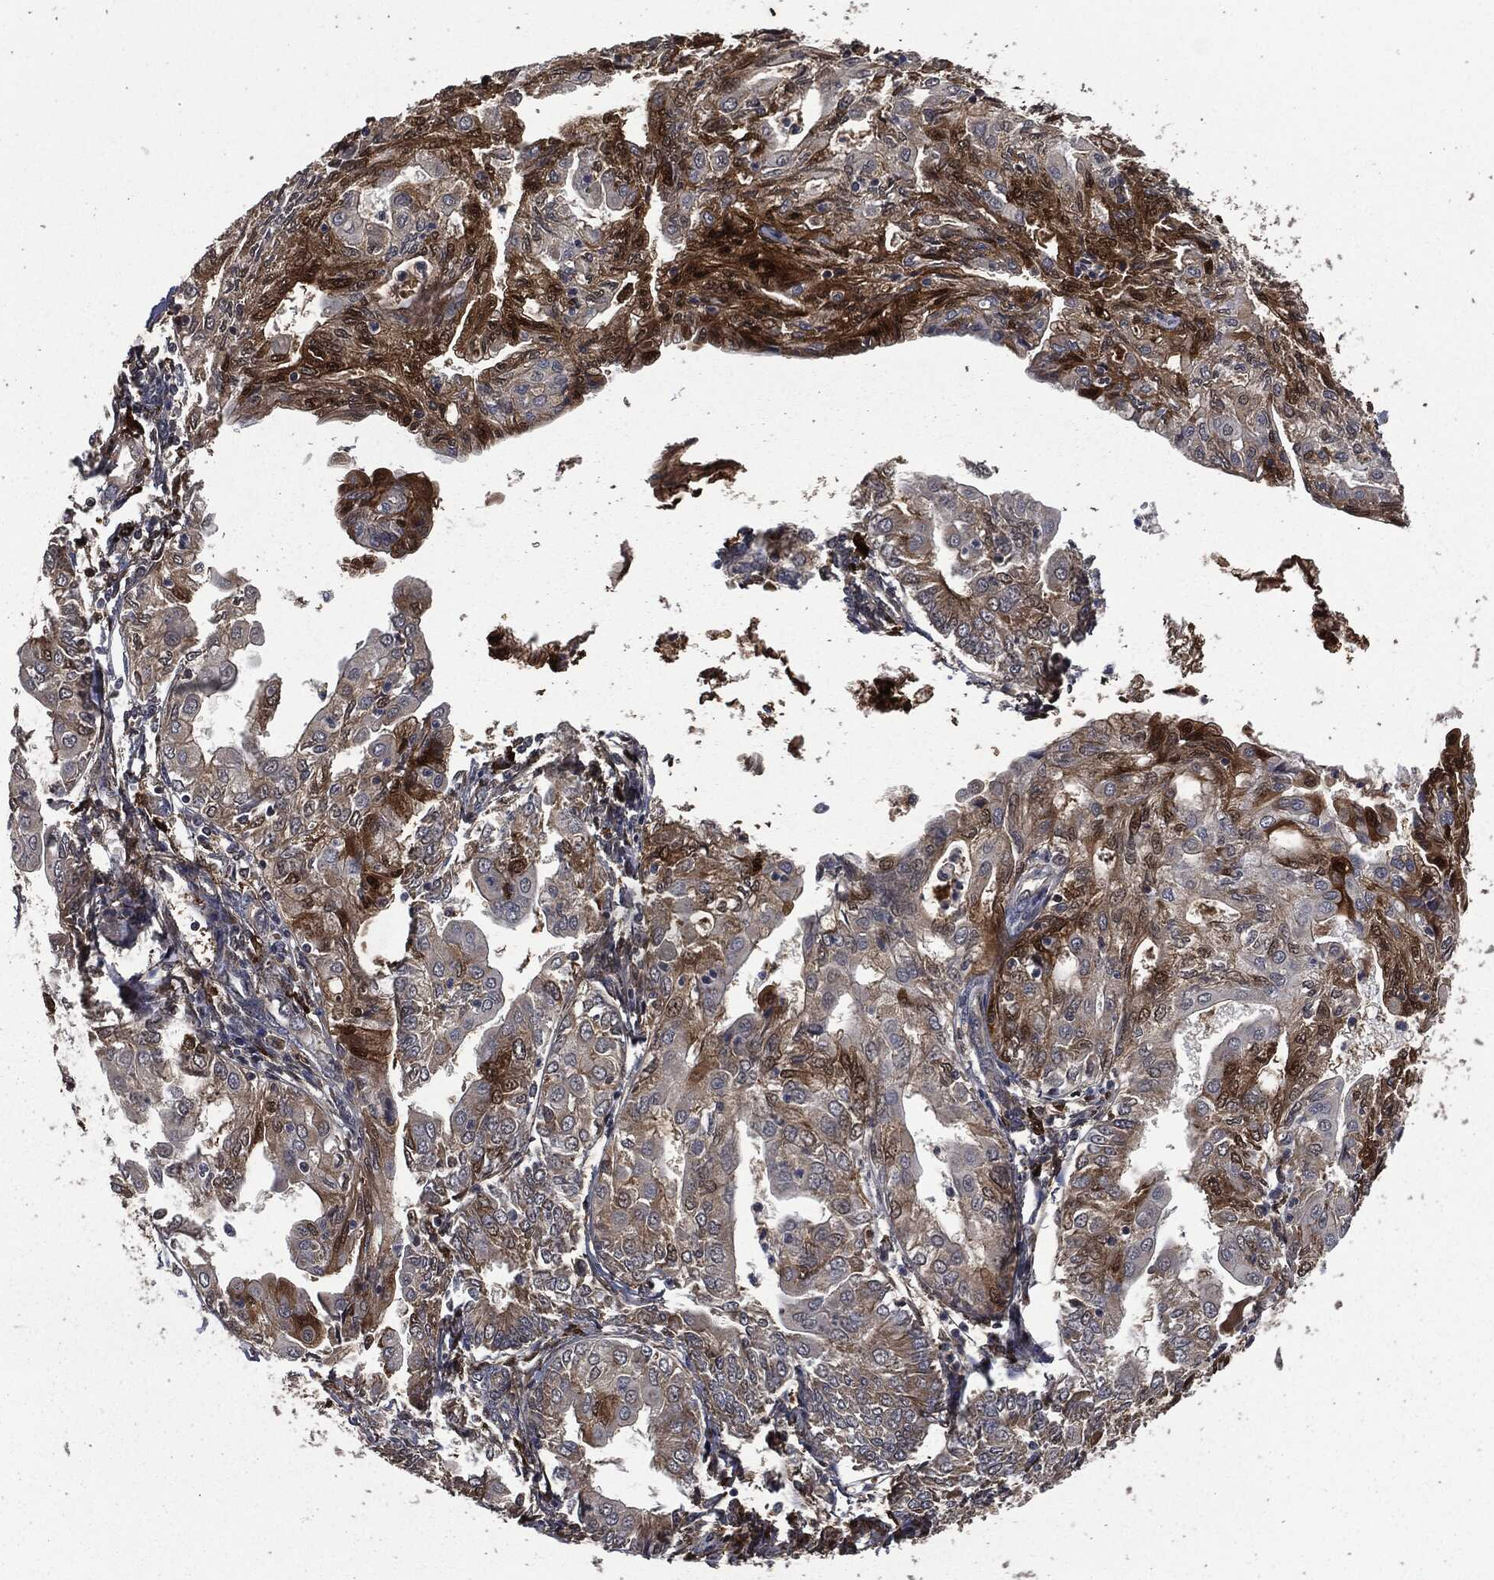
{"staining": {"intensity": "moderate", "quantity": "<25%", "location": "cytoplasmic/membranous"}, "tissue": "endometrial cancer", "cell_type": "Tumor cells", "image_type": "cancer", "snomed": [{"axis": "morphology", "description": "Adenocarcinoma, NOS"}, {"axis": "topography", "description": "Endometrium"}], "caption": "A photomicrograph of adenocarcinoma (endometrial) stained for a protein shows moderate cytoplasmic/membranous brown staining in tumor cells.", "gene": "CRABP2", "patient": {"sex": "female", "age": 68}}